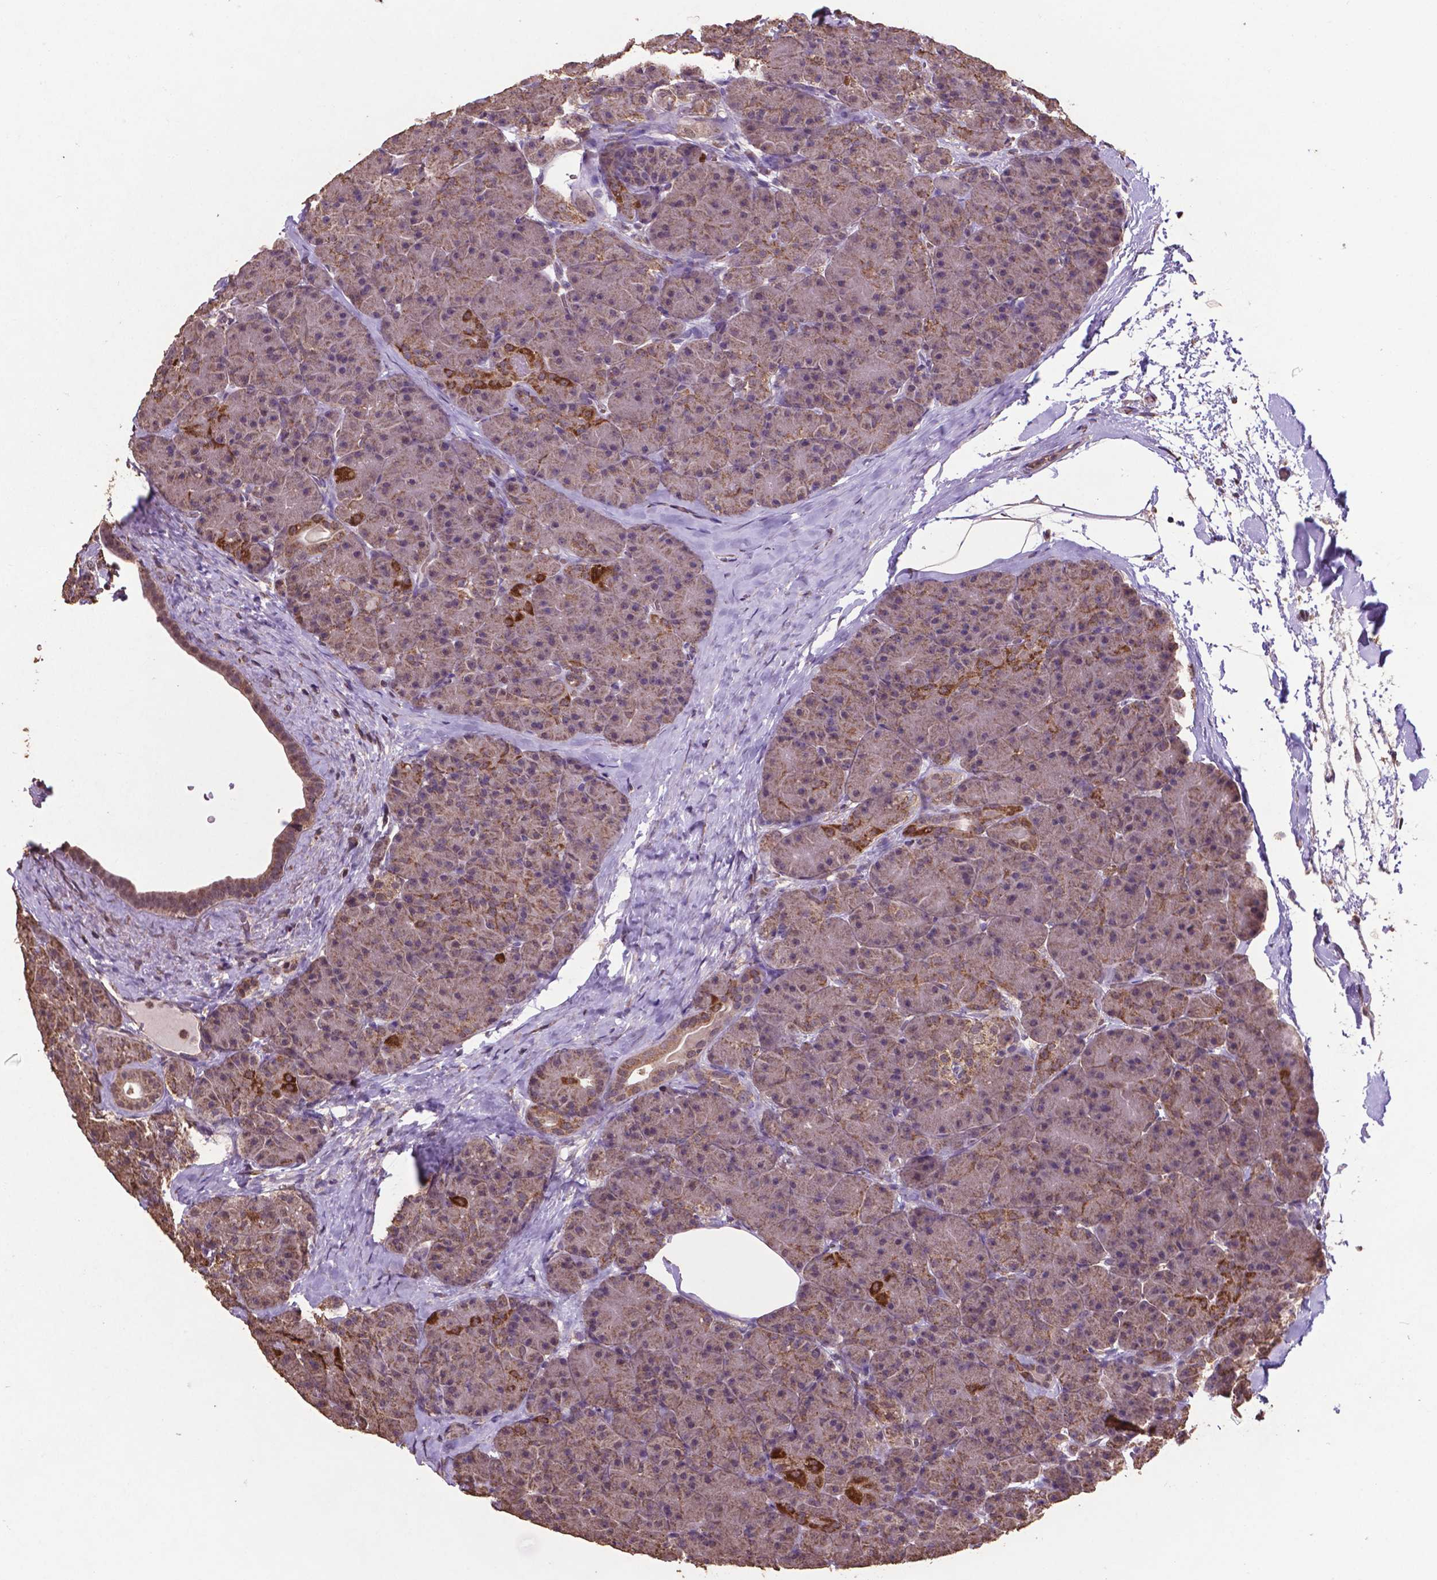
{"staining": {"intensity": "moderate", "quantity": "25%-75%", "location": "cytoplasmic/membranous"}, "tissue": "pancreas", "cell_type": "Exocrine glandular cells", "image_type": "normal", "snomed": [{"axis": "morphology", "description": "Normal tissue, NOS"}, {"axis": "topography", "description": "Pancreas"}], "caption": "Protein analysis of unremarkable pancreas reveals moderate cytoplasmic/membranous positivity in approximately 25%-75% of exocrine glandular cells.", "gene": "DCAF1", "patient": {"sex": "male", "age": 57}}